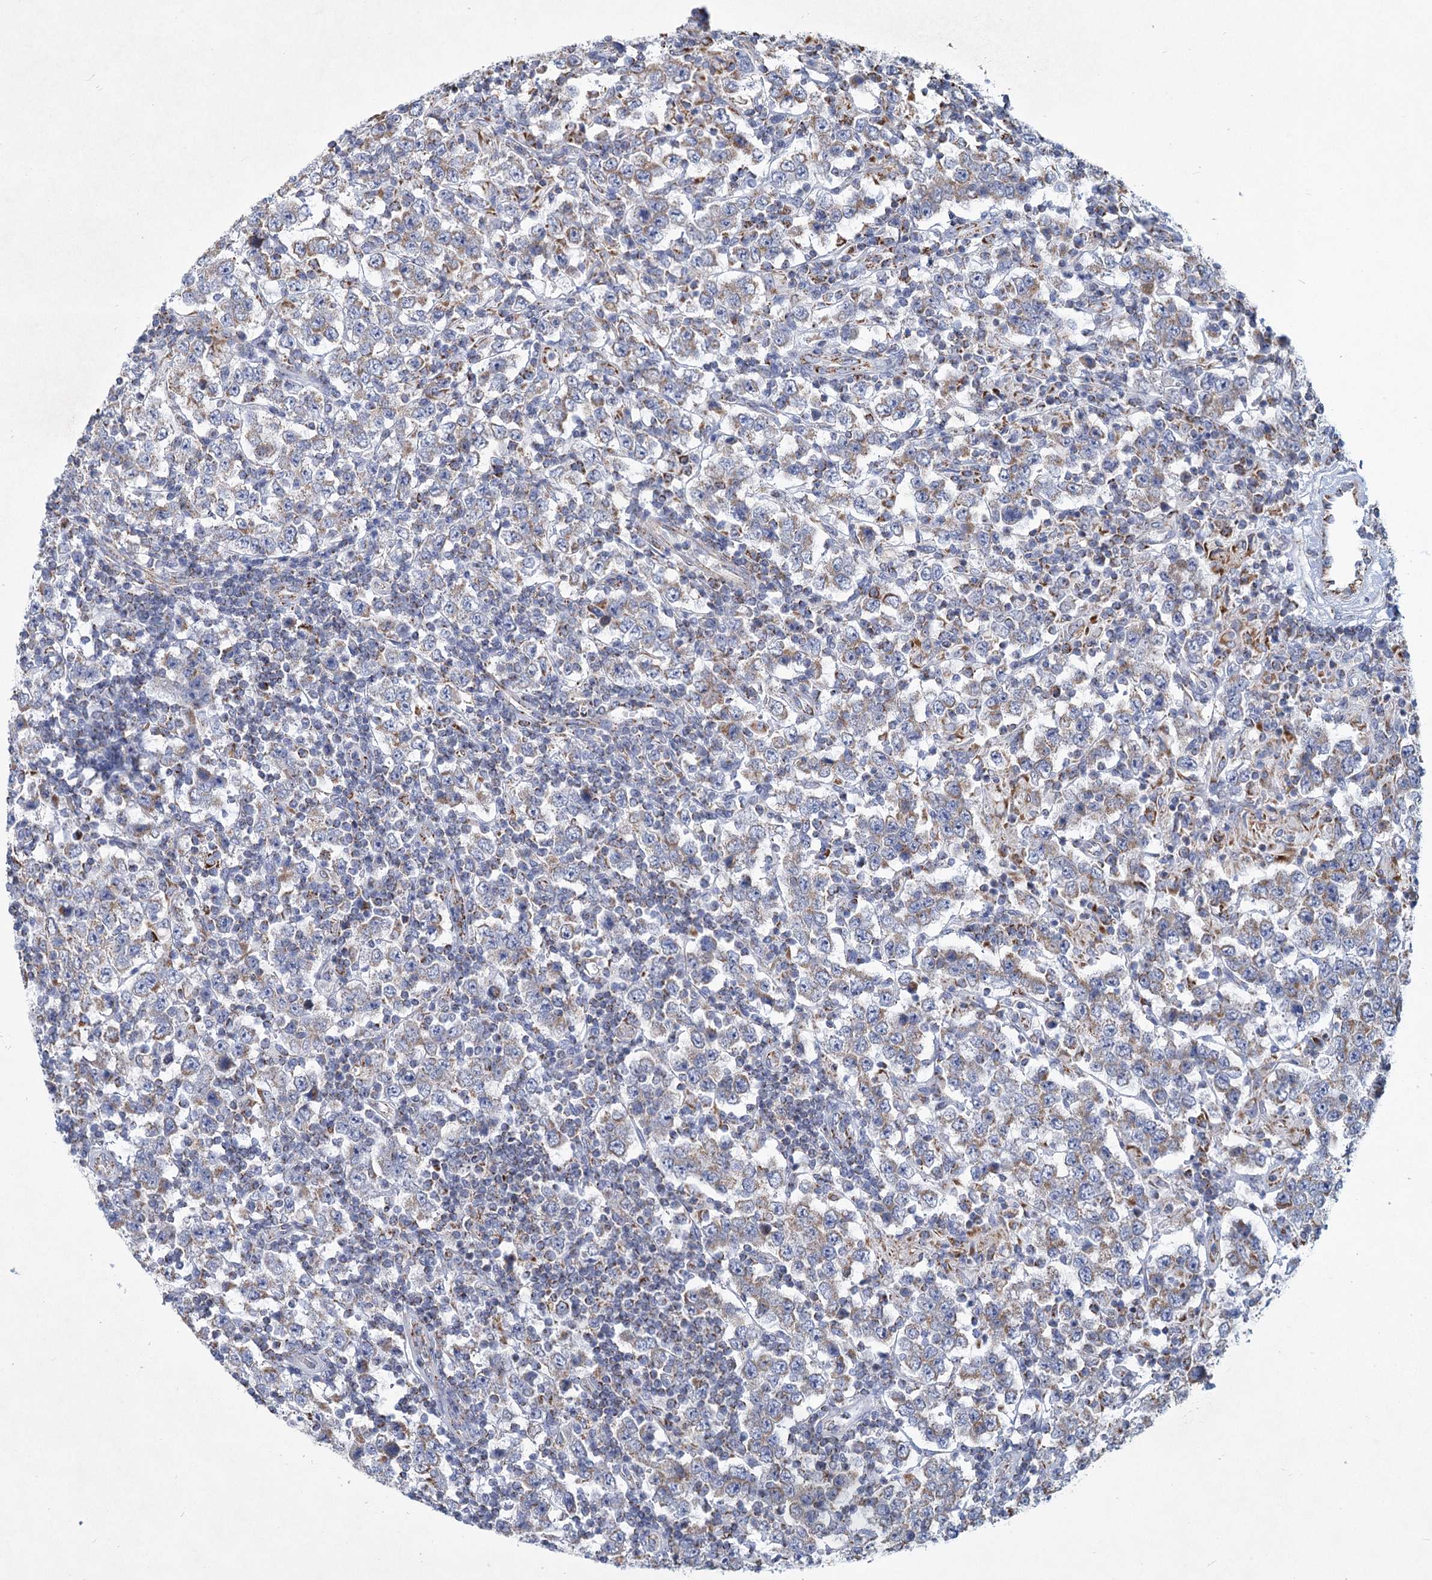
{"staining": {"intensity": "weak", "quantity": "25%-75%", "location": "cytoplasmic/membranous"}, "tissue": "testis cancer", "cell_type": "Tumor cells", "image_type": "cancer", "snomed": [{"axis": "morphology", "description": "Normal tissue, NOS"}, {"axis": "morphology", "description": "Urothelial carcinoma, High grade"}, {"axis": "morphology", "description": "Seminoma, NOS"}, {"axis": "morphology", "description": "Carcinoma, Embryonal, NOS"}, {"axis": "topography", "description": "Urinary bladder"}, {"axis": "topography", "description": "Testis"}], "caption": "Protein staining of testis urothelial carcinoma (high-grade) tissue reveals weak cytoplasmic/membranous positivity in approximately 25%-75% of tumor cells. The protein of interest is stained brown, and the nuclei are stained in blue (DAB IHC with brightfield microscopy, high magnification).", "gene": "NDUFC2", "patient": {"sex": "male", "age": 41}}